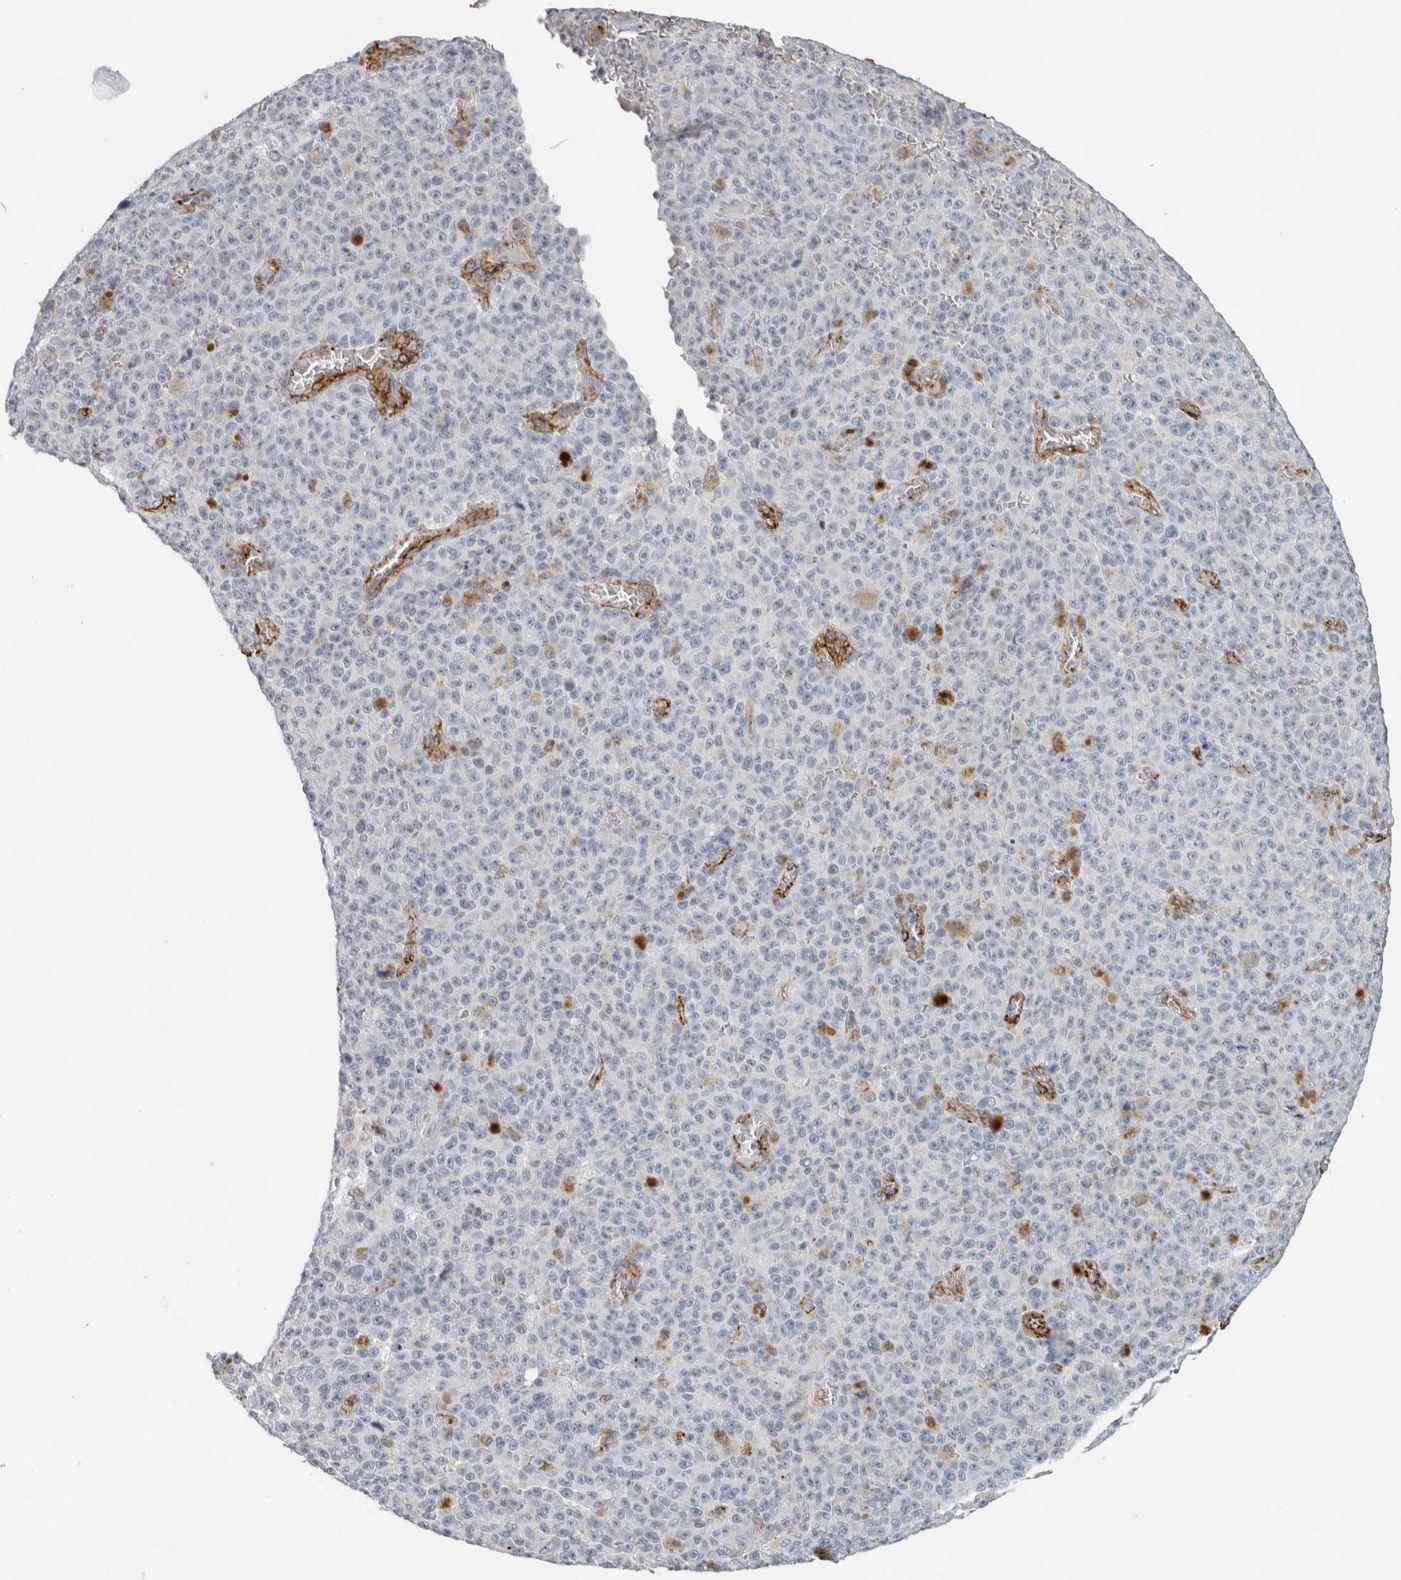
{"staining": {"intensity": "negative", "quantity": "none", "location": "none"}, "tissue": "melanoma", "cell_type": "Tumor cells", "image_type": "cancer", "snomed": [{"axis": "morphology", "description": "Malignant melanoma, NOS"}, {"axis": "topography", "description": "Skin"}], "caption": "Immunohistochemistry (IHC) micrograph of human melanoma stained for a protein (brown), which exhibits no positivity in tumor cells. Nuclei are stained in blue.", "gene": "CD36", "patient": {"sex": "female", "age": 82}}